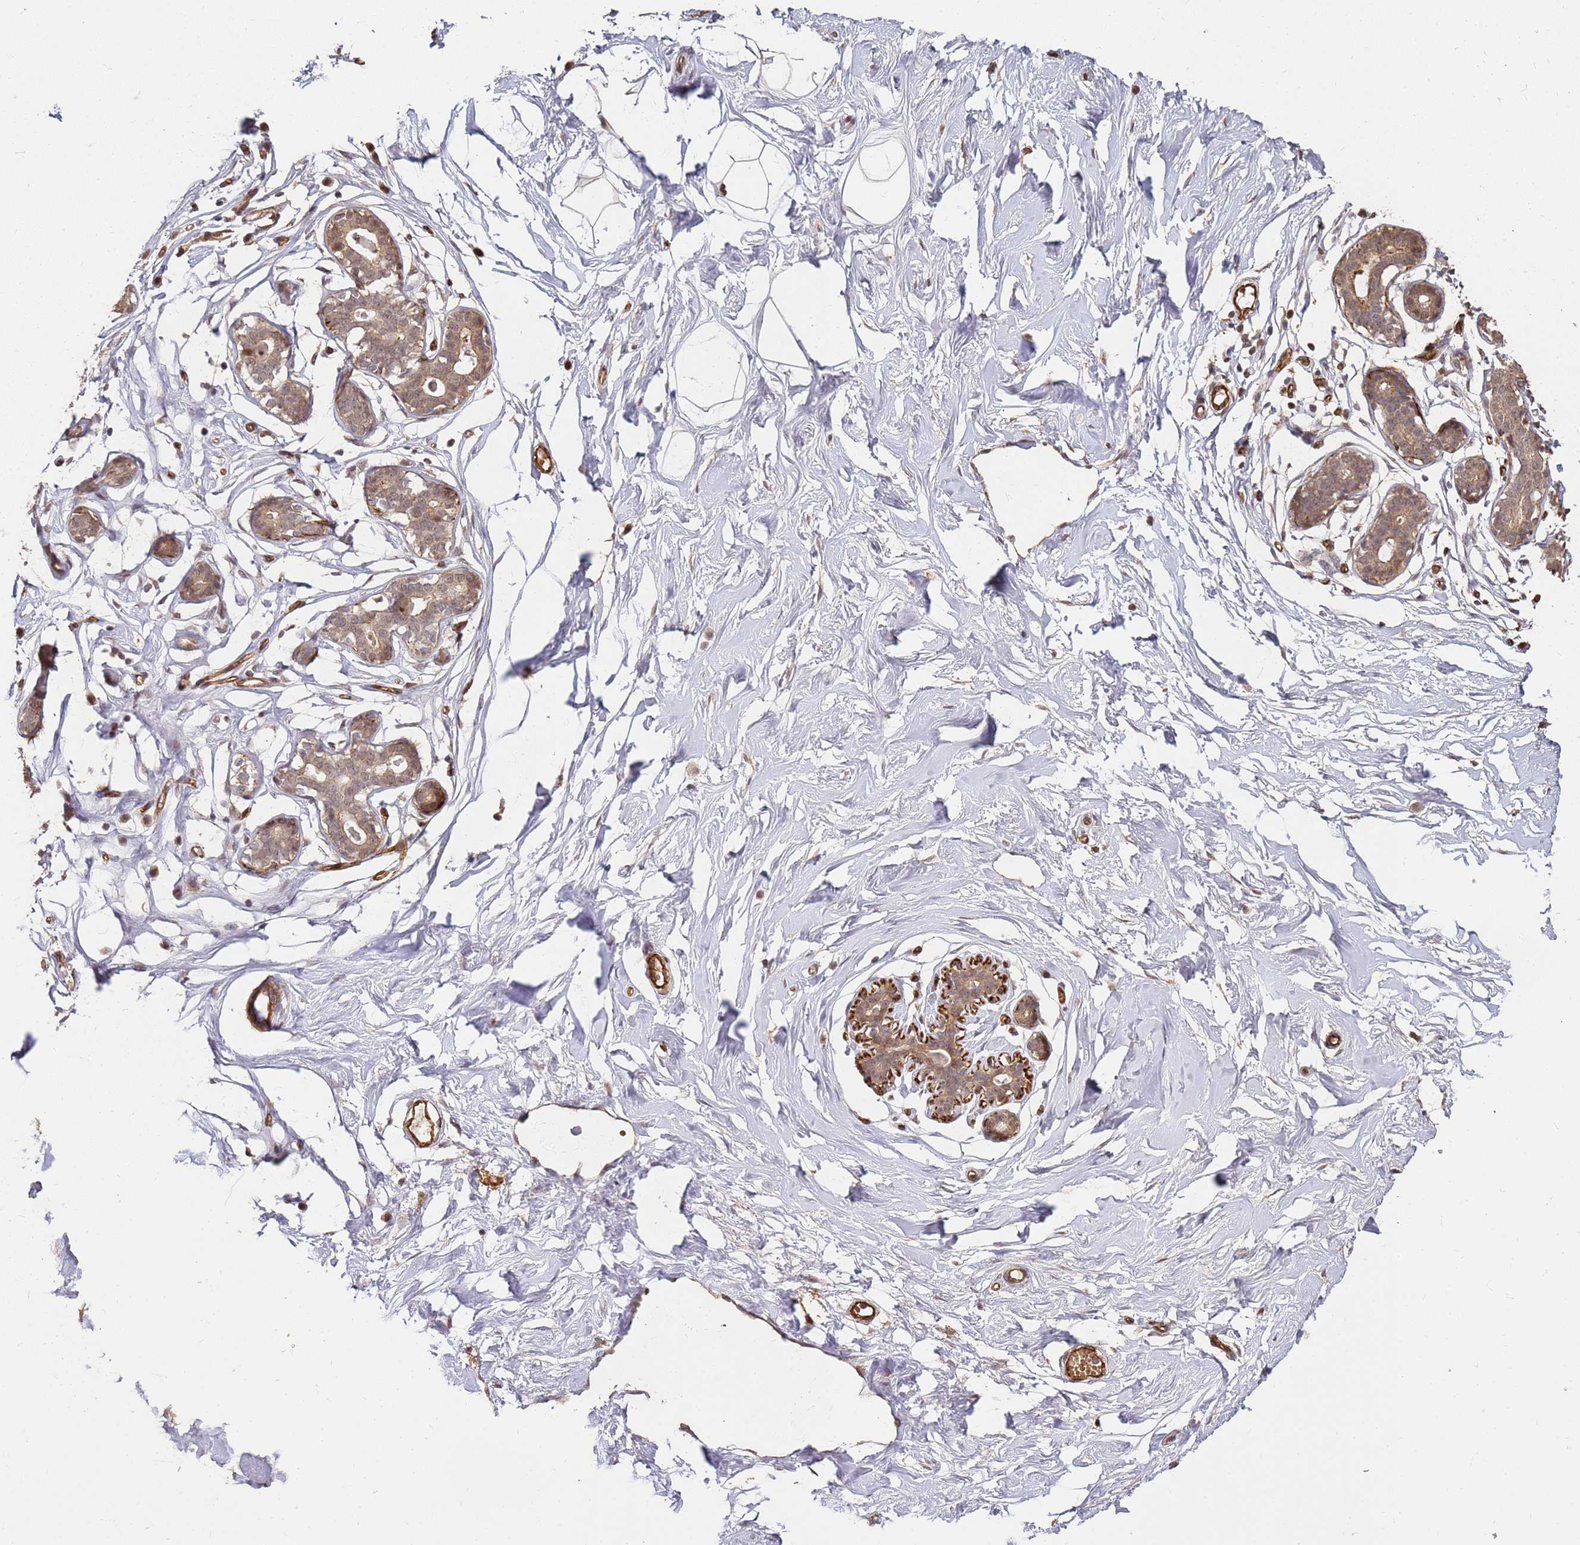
{"staining": {"intensity": "moderate", "quantity": ">75%", "location": "cytoplasmic/membranous"}, "tissue": "breast", "cell_type": "Adipocytes", "image_type": "normal", "snomed": [{"axis": "morphology", "description": "Normal tissue, NOS"}, {"axis": "morphology", "description": "Adenoma, NOS"}, {"axis": "topography", "description": "Breast"}], "caption": "High-magnification brightfield microscopy of unremarkable breast stained with DAB (3,3'-diaminobenzidine) (brown) and counterstained with hematoxylin (blue). adipocytes exhibit moderate cytoplasmic/membranous staining is seen in approximately>75% of cells.", "gene": "ST18", "patient": {"sex": "female", "age": 23}}